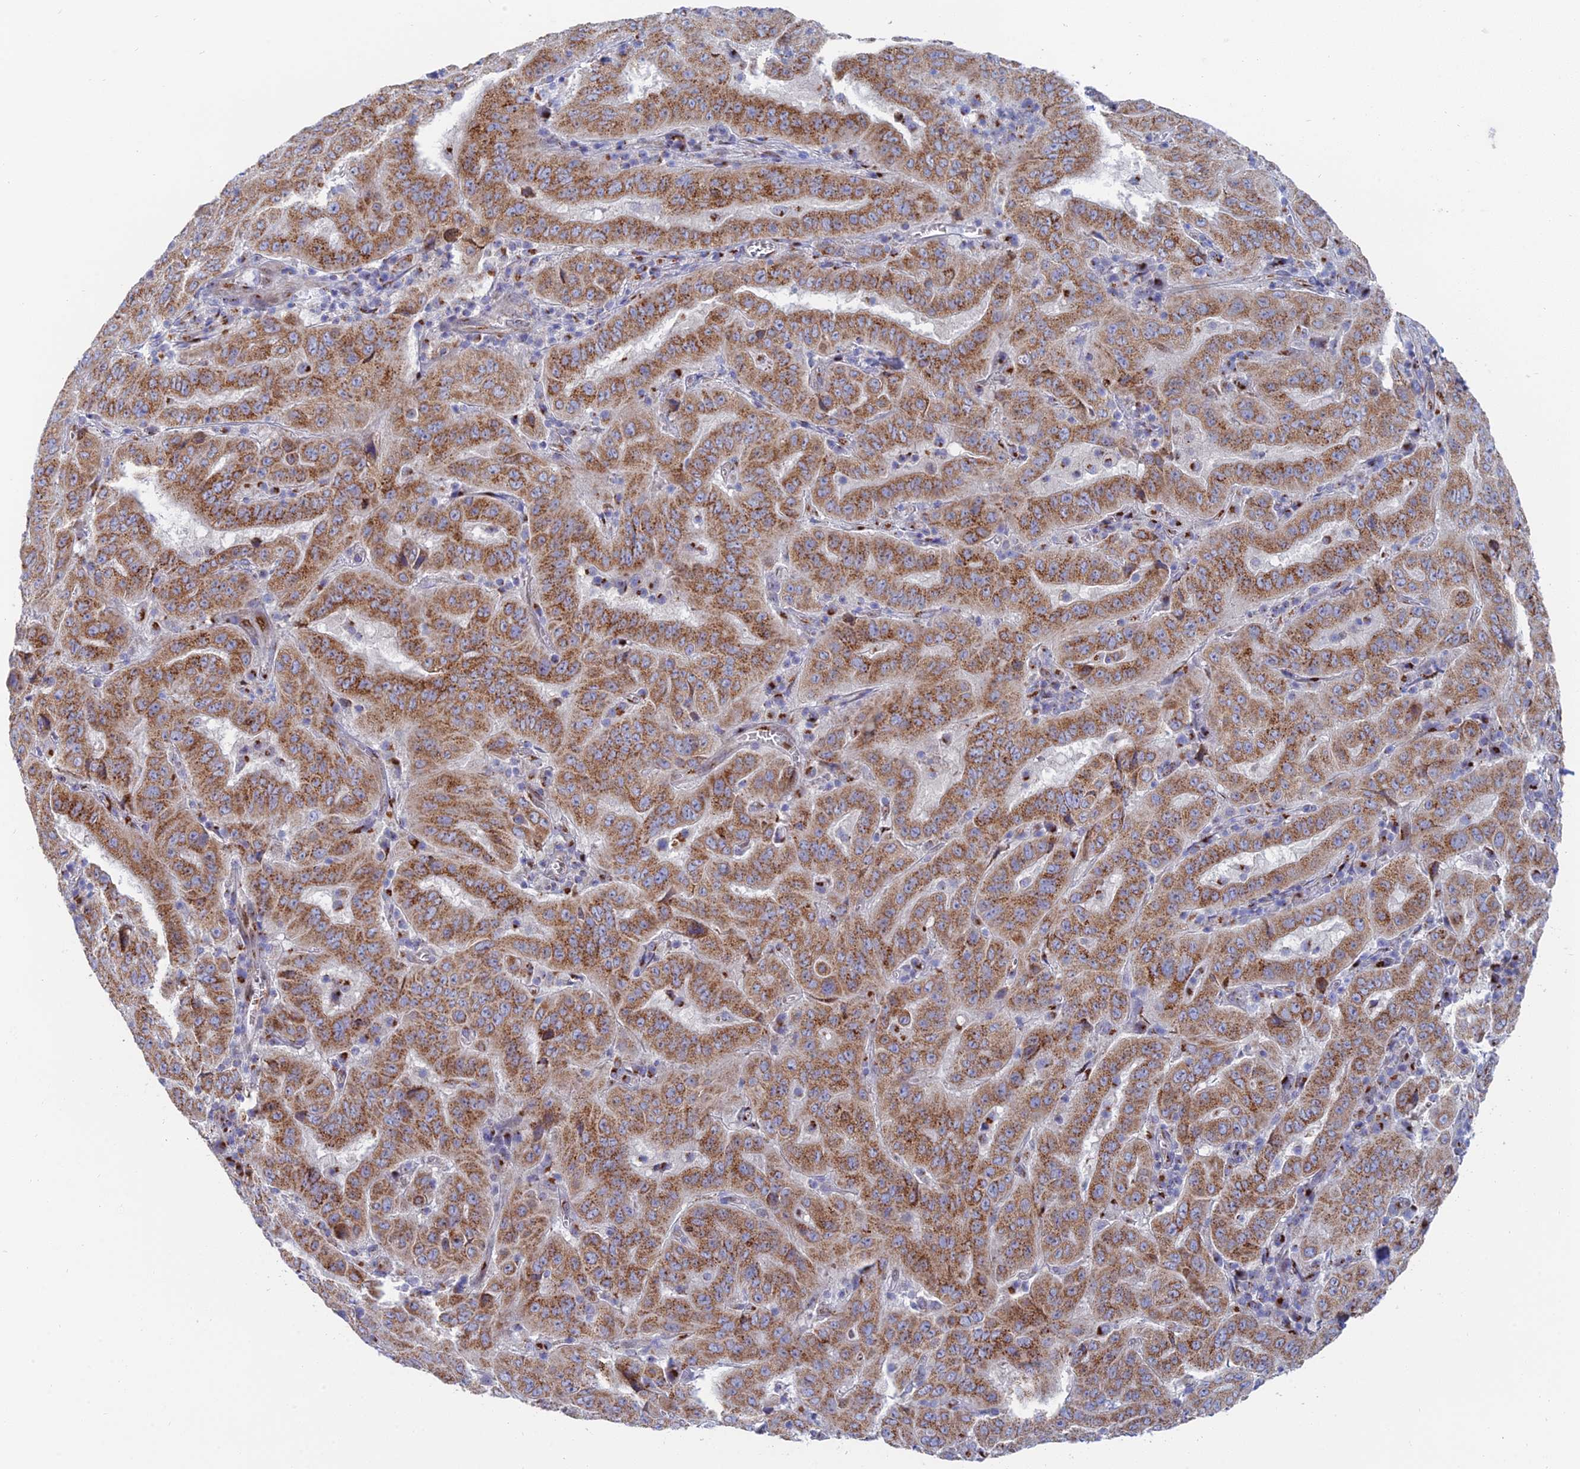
{"staining": {"intensity": "moderate", "quantity": ">75%", "location": "cytoplasmic/membranous"}, "tissue": "pancreatic cancer", "cell_type": "Tumor cells", "image_type": "cancer", "snomed": [{"axis": "morphology", "description": "Adenocarcinoma, NOS"}, {"axis": "topography", "description": "Pancreas"}], "caption": "Pancreatic cancer (adenocarcinoma) was stained to show a protein in brown. There is medium levels of moderate cytoplasmic/membranous staining in approximately >75% of tumor cells. (brown staining indicates protein expression, while blue staining denotes nuclei).", "gene": "HS2ST1", "patient": {"sex": "male", "age": 63}}